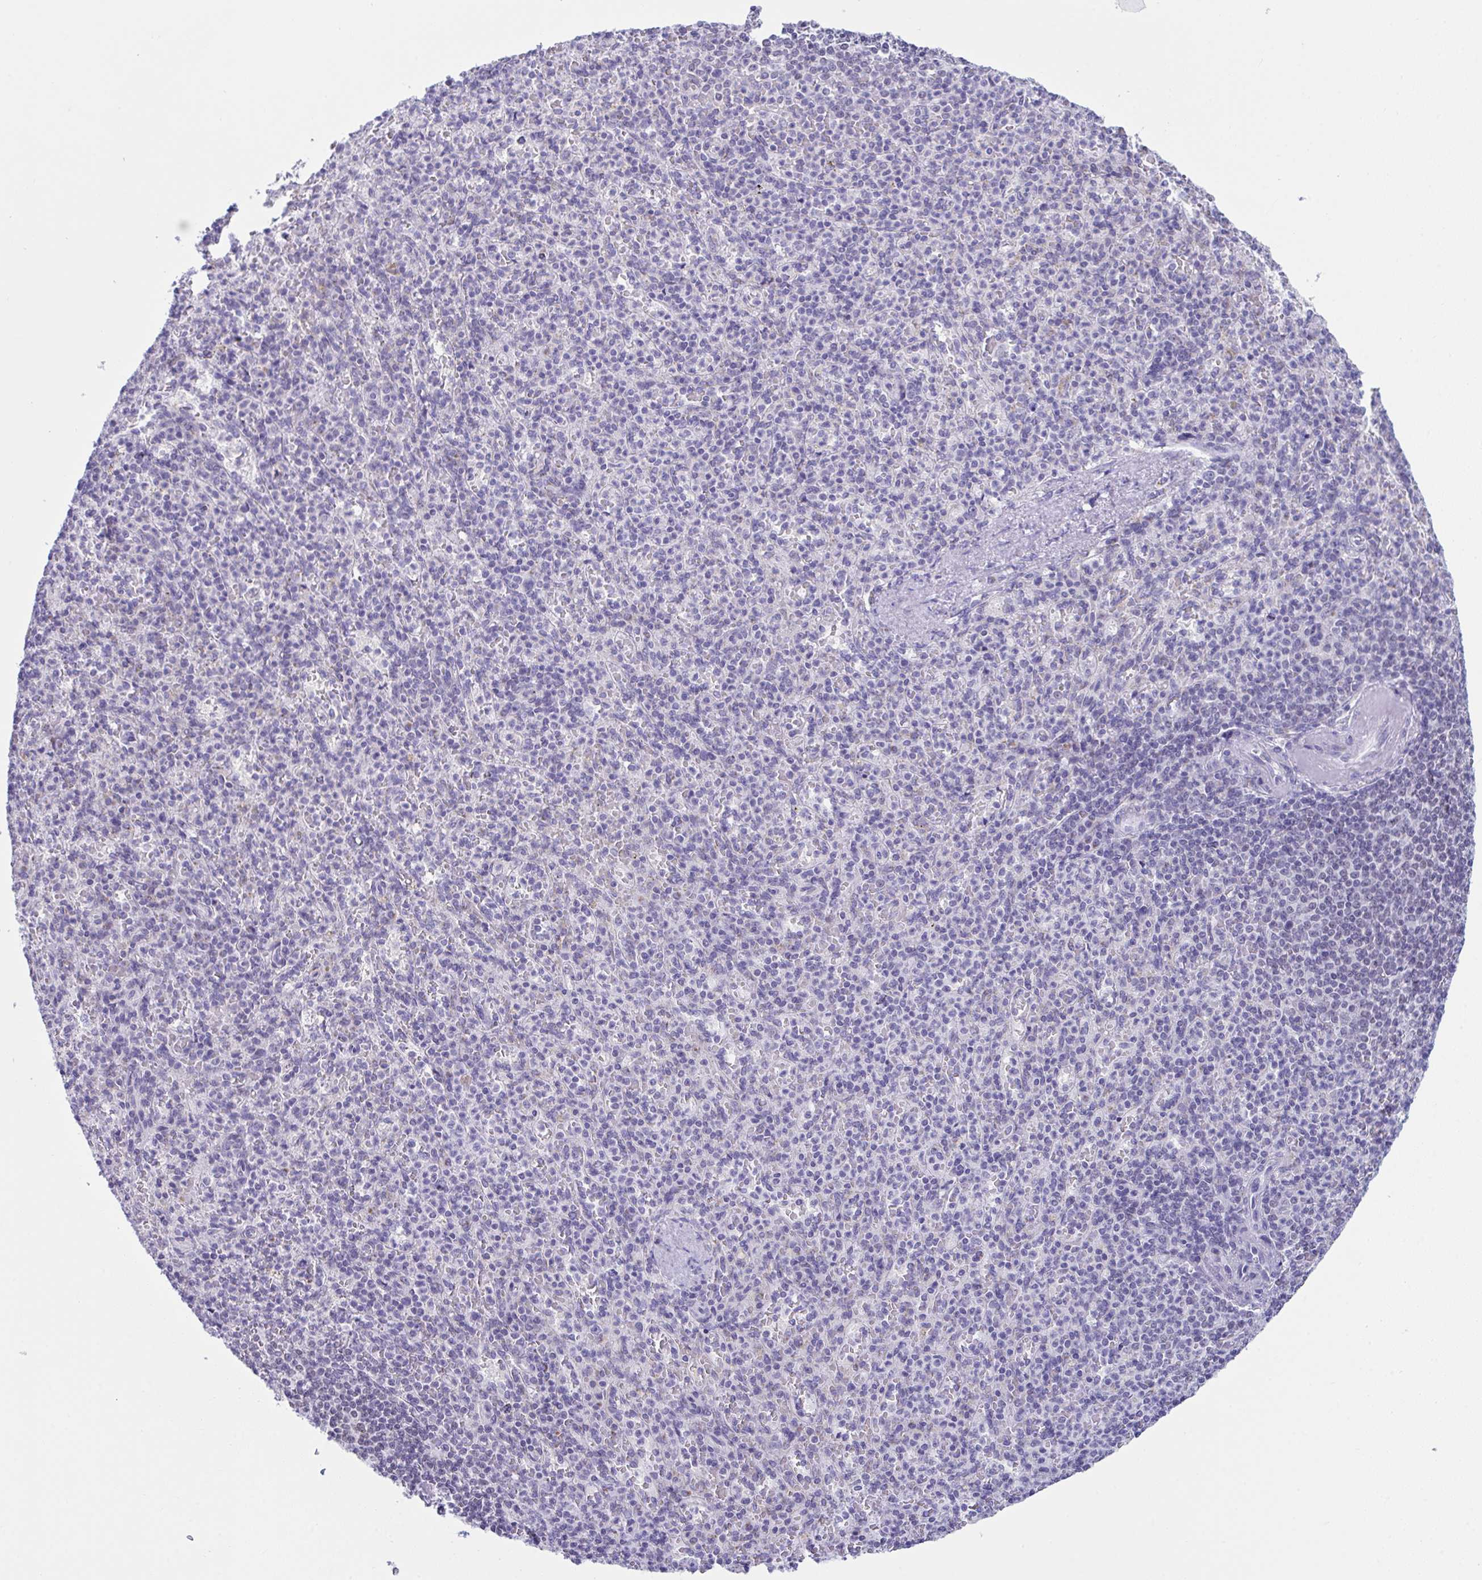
{"staining": {"intensity": "strong", "quantity": "<25%", "location": "nuclear"}, "tissue": "spleen", "cell_type": "Cells in red pulp", "image_type": "normal", "snomed": [{"axis": "morphology", "description": "Normal tissue, NOS"}, {"axis": "topography", "description": "Spleen"}], "caption": "High-magnification brightfield microscopy of unremarkable spleen stained with DAB (brown) and counterstained with hematoxylin (blue). cells in red pulp exhibit strong nuclear staining is appreciated in approximately<25% of cells. Using DAB (brown) and hematoxylin (blue) stains, captured at high magnification using brightfield microscopy.", "gene": "SCLY", "patient": {"sex": "female", "age": 74}}